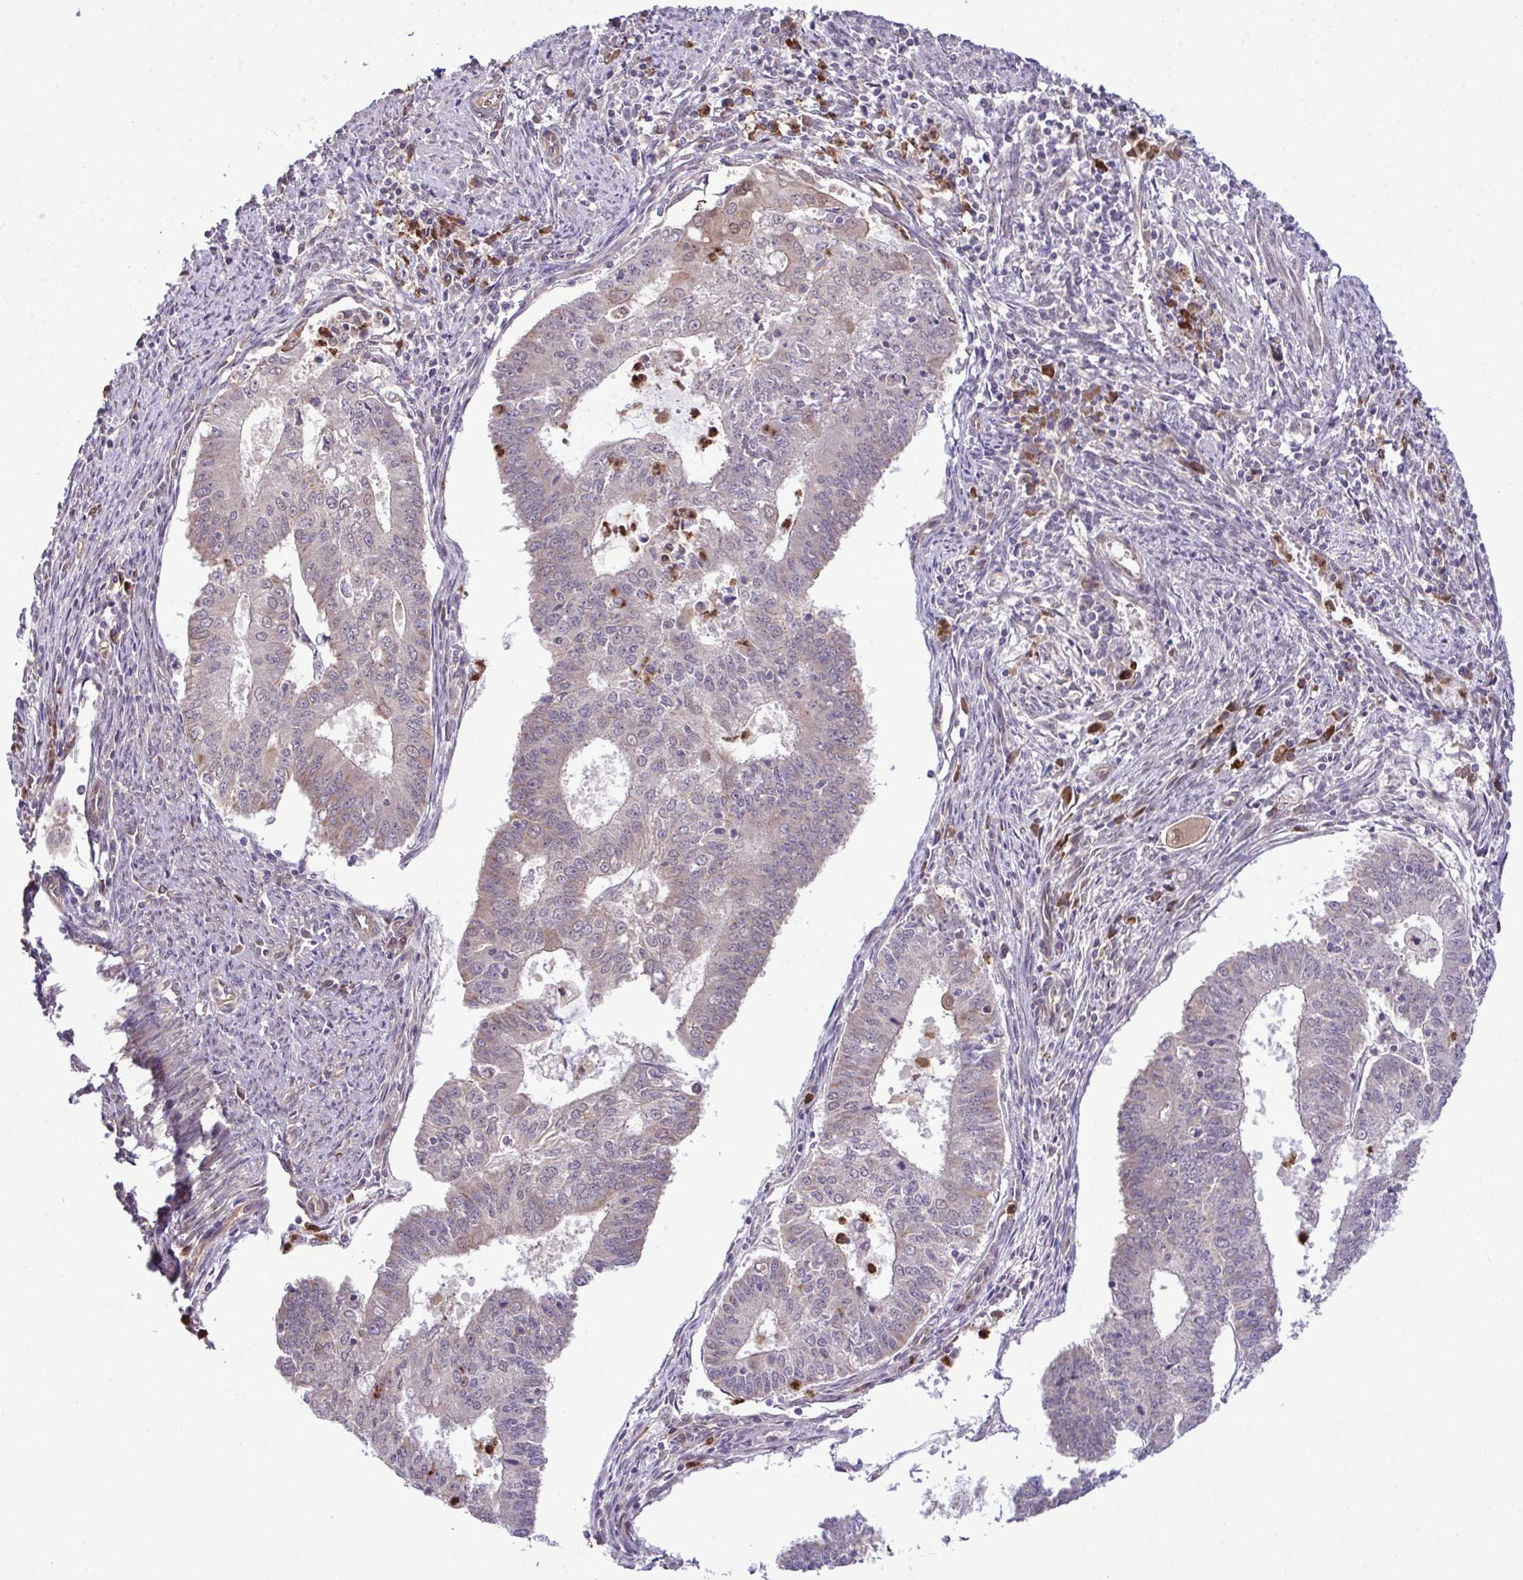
{"staining": {"intensity": "negative", "quantity": "none", "location": "none"}, "tissue": "endometrial cancer", "cell_type": "Tumor cells", "image_type": "cancer", "snomed": [{"axis": "morphology", "description": "Adenocarcinoma, NOS"}, {"axis": "topography", "description": "Endometrium"}], "caption": "Endometrial cancer (adenocarcinoma) was stained to show a protein in brown. There is no significant expression in tumor cells.", "gene": "CMPK1", "patient": {"sex": "female", "age": 61}}